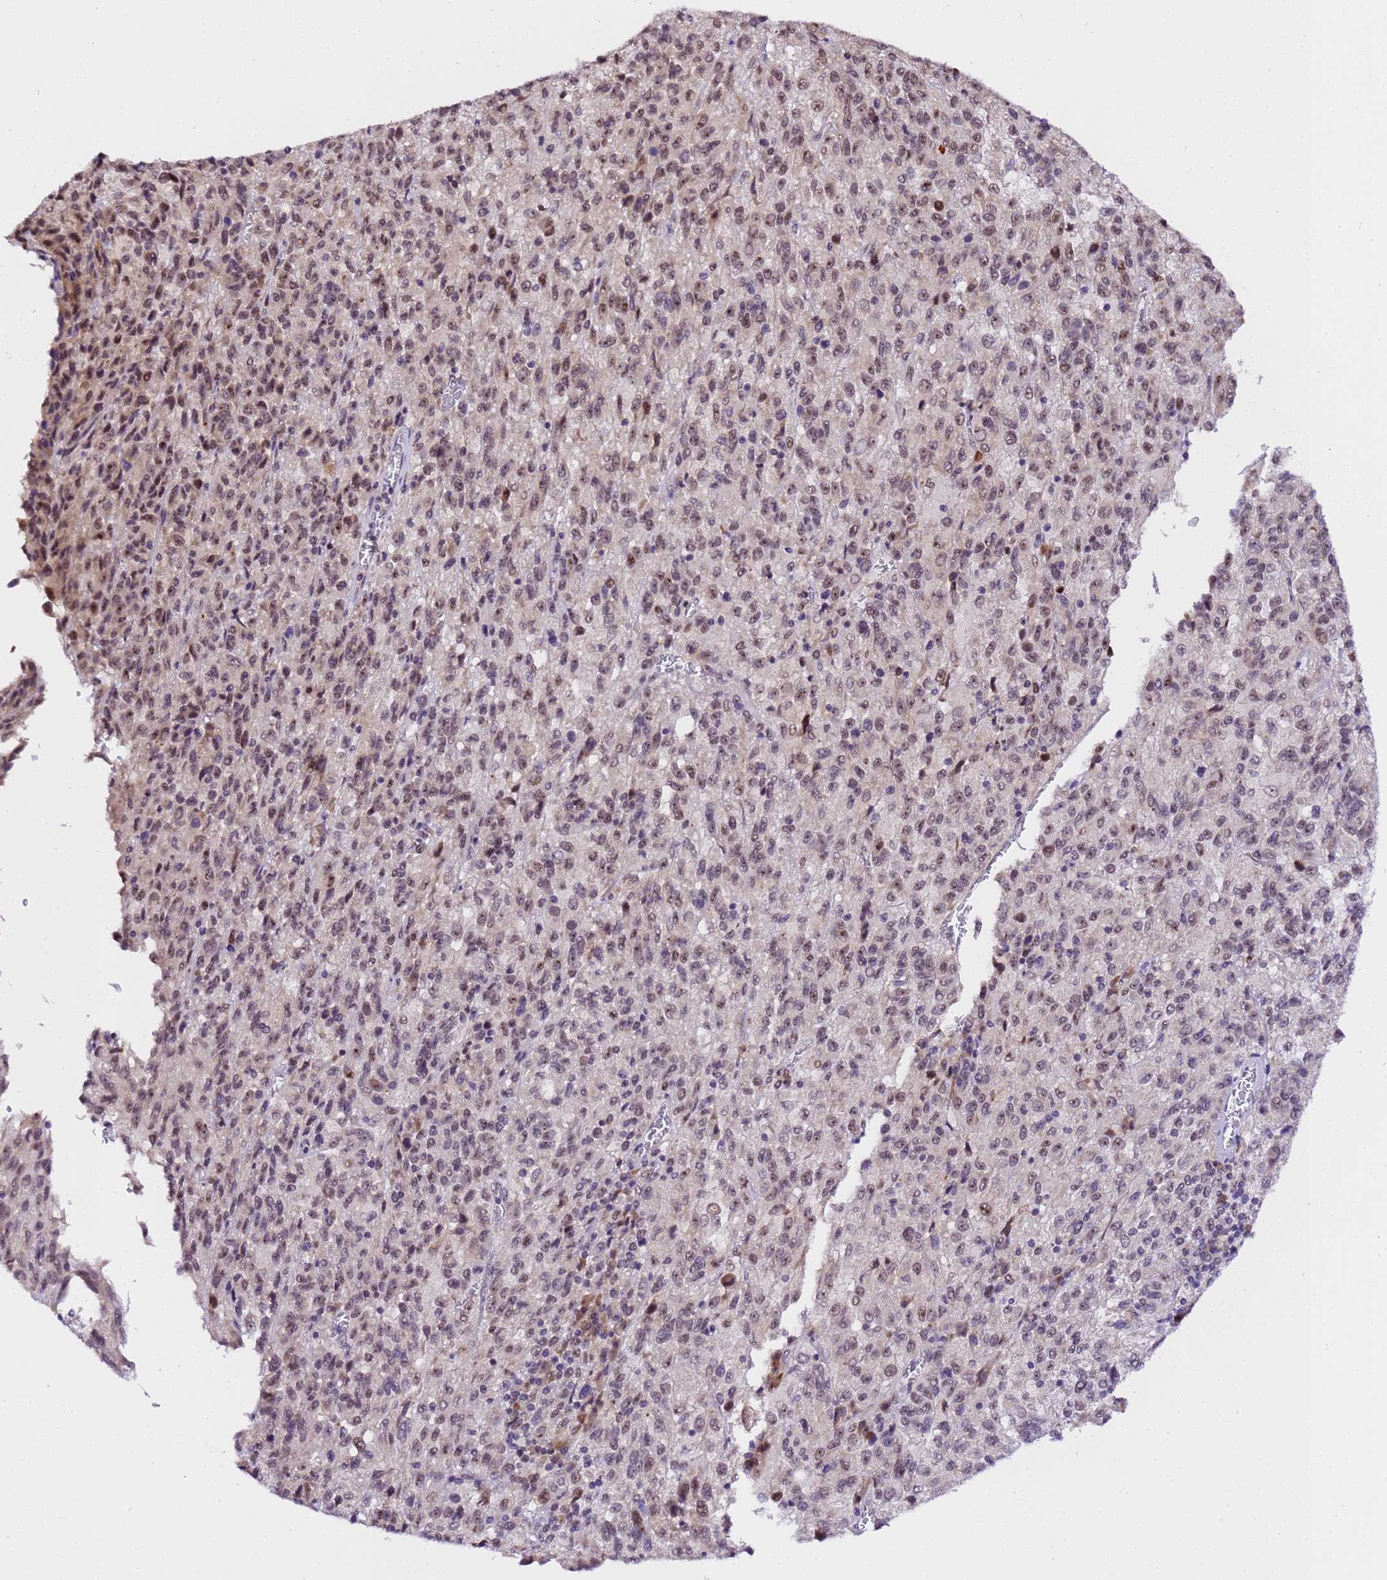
{"staining": {"intensity": "weak", "quantity": ">75%", "location": "nuclear"}, "tissue": "melanoma", "cell_type": "Tumor cells", "image_type": "cancer", "snomed": [{"axis": "morphology", "description": "Malignant melanoma, Metastatic site"}, {"axis": "topography", "description": "Lung"}], "caption": "The photomicrograph shows a brown stain indicating the presence of a protein in the nuclear of tumor cells in melanoma. The staining was performed using DAB (3,3'-diaminobenzidine), with brown indicating positive protein expression. Nuclei are stained blue with hematoxylin.", "gene": "SLX4IP", "patient": {"sex": "male", "age": 64}}